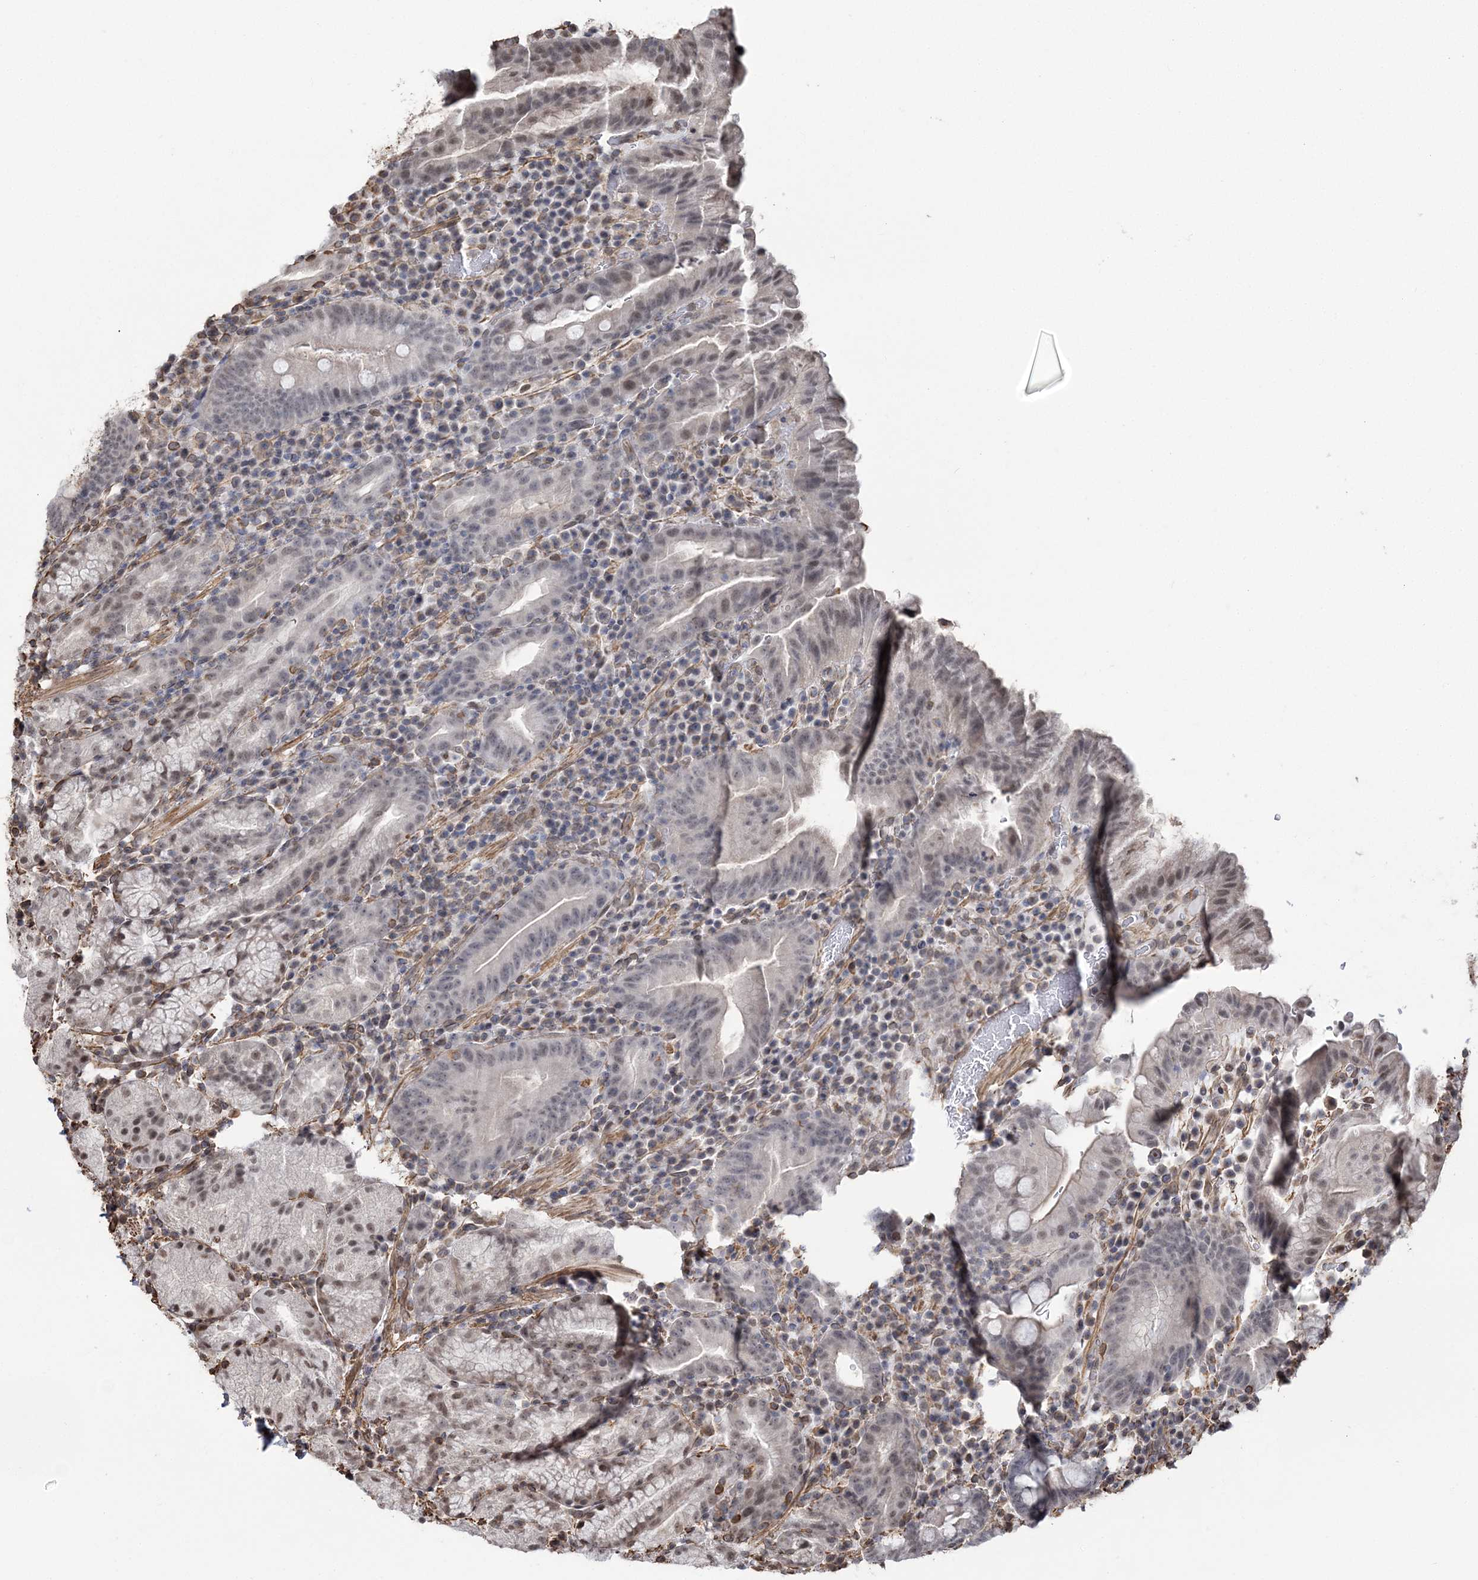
{"staining": {"intensity": "moderate", "quantity": "<25%", "location": "nuclear"}, "tissue": "stomach", "cell_type": "Glandular cells", "image_type": "normal", "snomed": [{"axis": "morphology", "description": "Normal tissue, NOS"}, {"axis": "morphology", "description": "Inflammation, NOS"}, {"axis": "topography", "description": "Stomach"}], "caption": "A micrograph of human stomach stained for a protein shows moderate nuclear brown staining in glandular cells.", "gene": "ATP11B", "patient": {"sex": "male", "age": 79}}